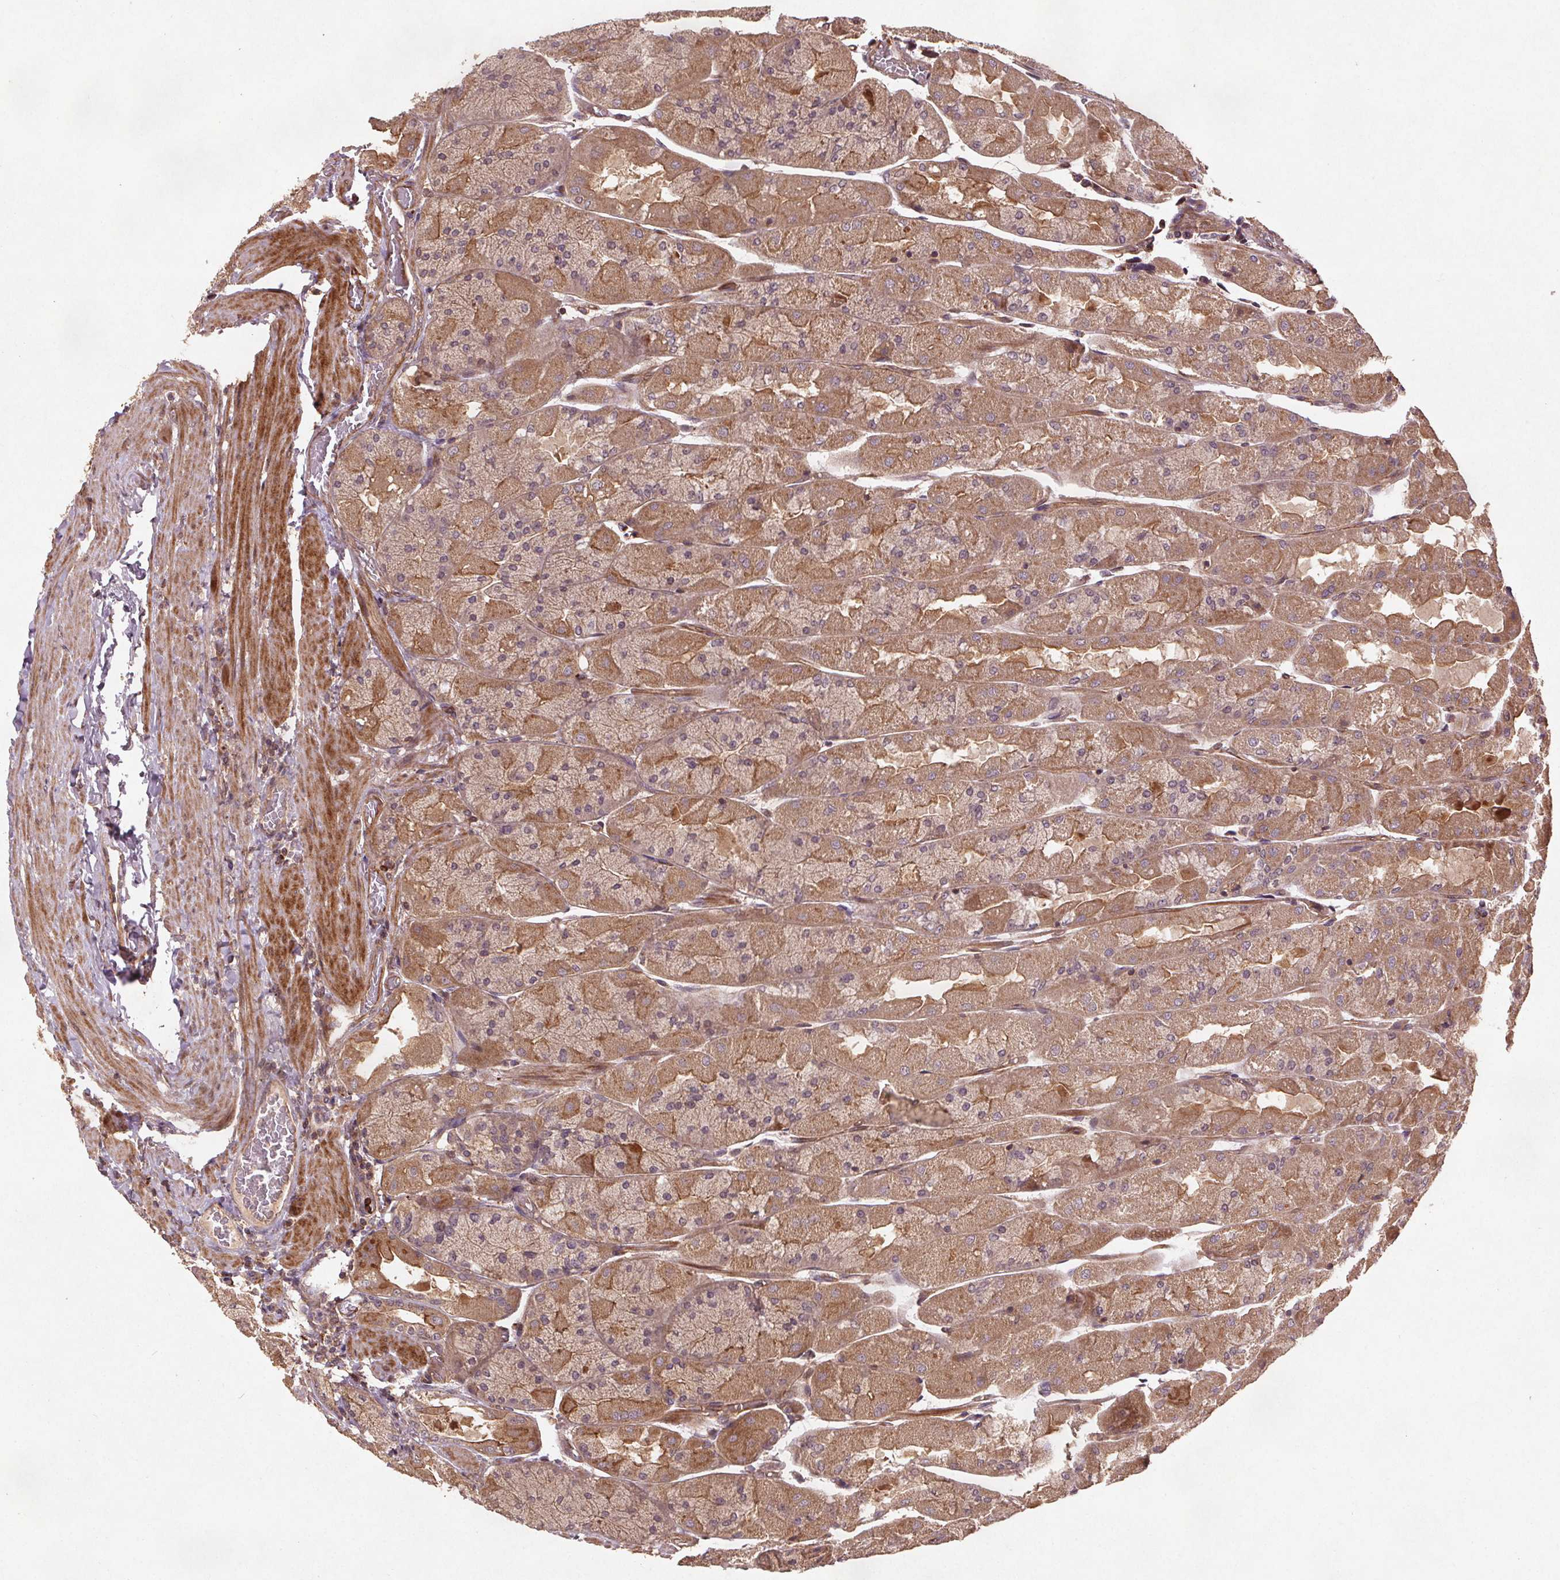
{"staining": {"intensity": "moderate", "quantity": ">75%", "location": "cytoplasmic/membranous"}, "tissue": "stomach", "cell_type": "Glandular cells", "image_type": "normal", "snomed": [{"axis": "morphology", "description": "Normal tissue, NOS"}, {"axis": "topography", "description": "Stomach"}], "caption": "Unremarkable stomach shows moderate cytoplasmic/membranous staining in approximately >75% of glandular cells, visualized by immunohistochemistry. Immunohistochemistry (ihc) stains the protein in brown and the nuclei are stained blue.", "gene": "SEC14L2", "patient": {"sex": "female", "age": 61}}